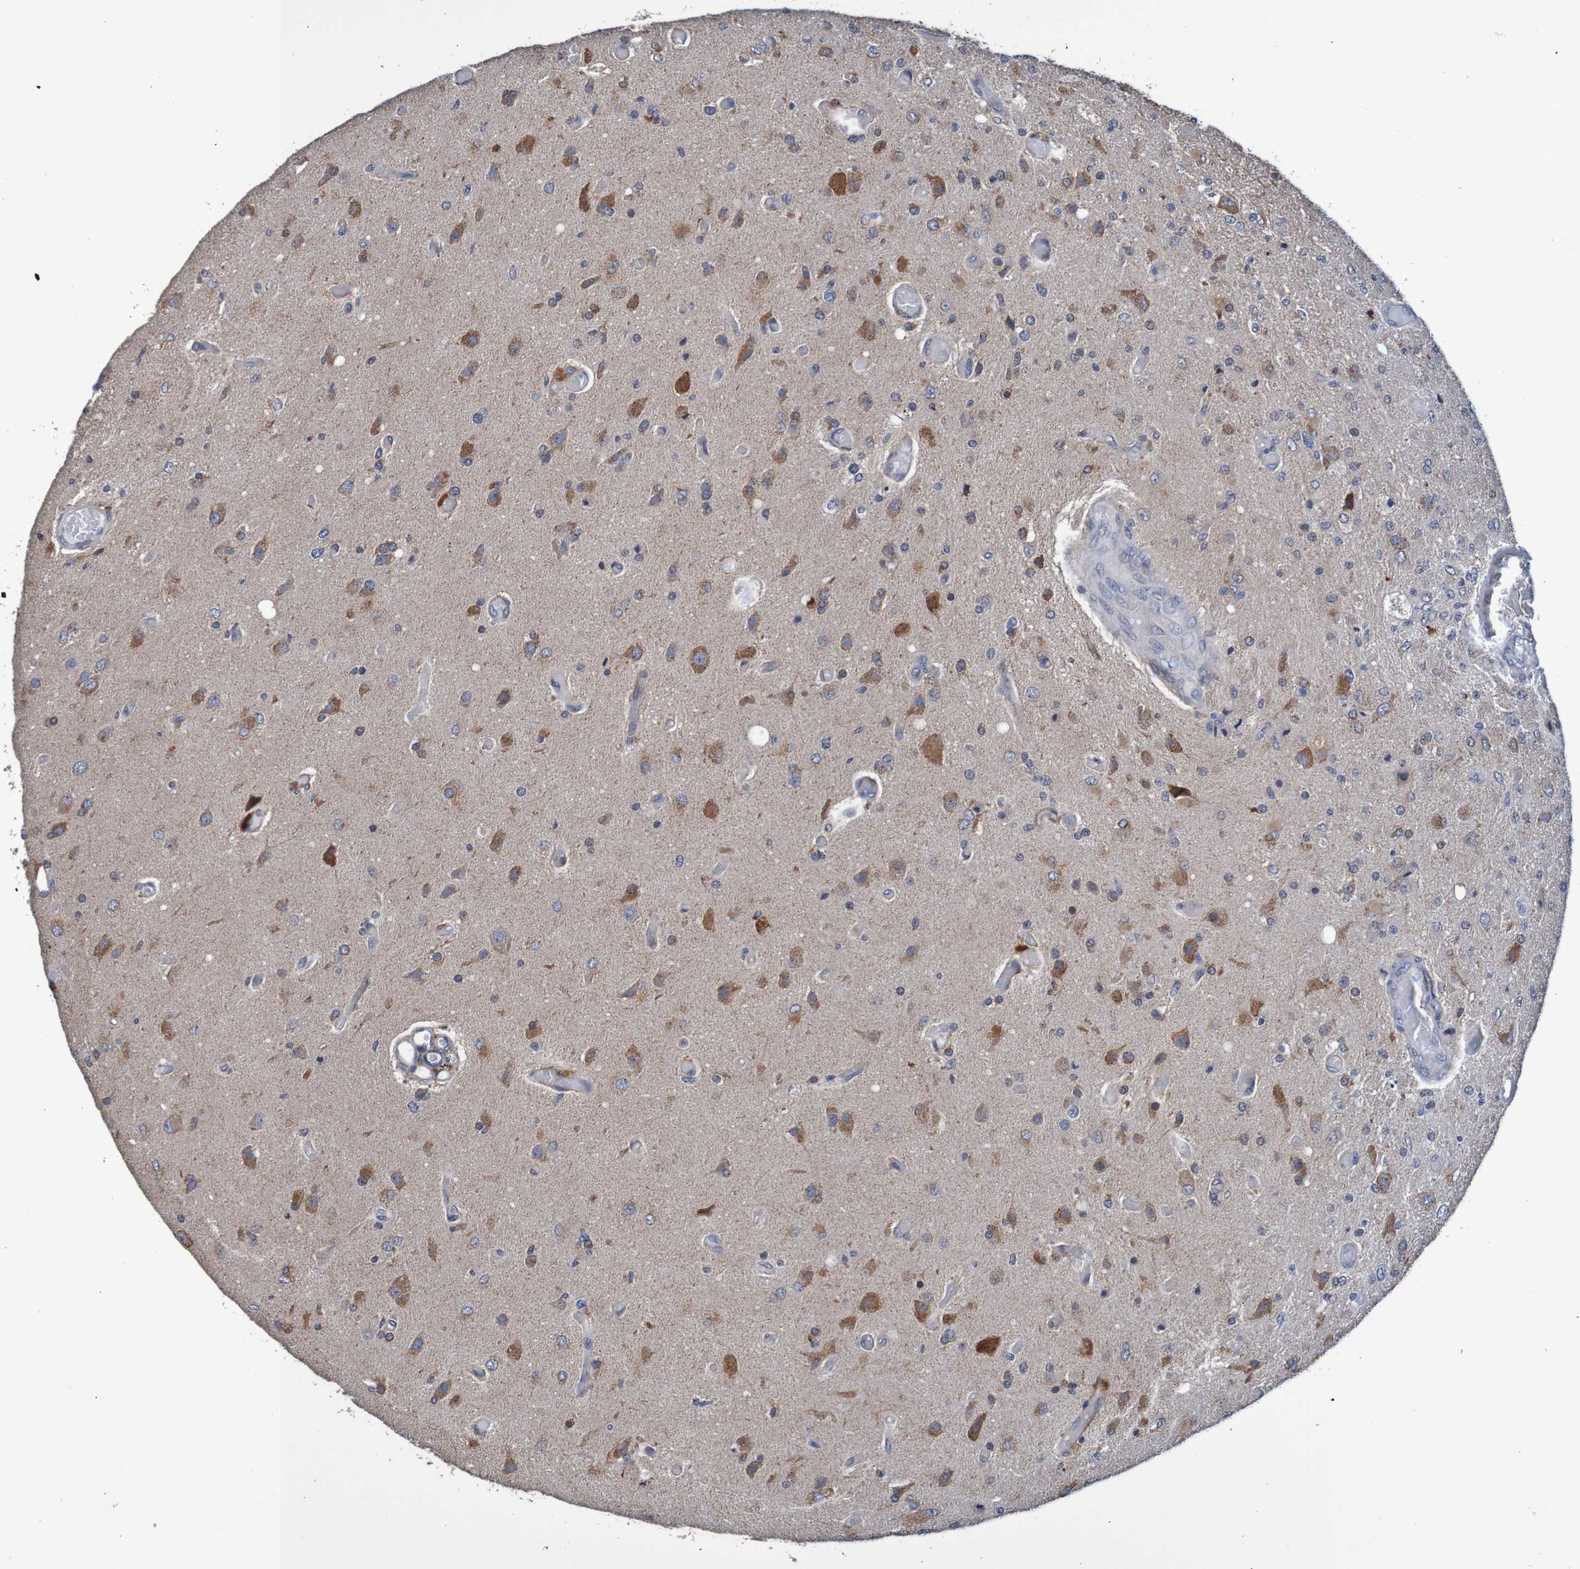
{"staining": {"intensity": "moderate", "quantity": "25%-75%", "location": "cytoplasmic/membranous"}, "tissue": "glioma", "cell_type": "Tumor cells", "image_type": "cancer", "snomed": [{"axis": "morphology", "description": "Normal tissue, NOS"}, {"axis": "morphology", "description": "Glioma, malignant, High grade"}, {"axis": "topography", "description": "Cerebral cortex"}], "caption": "An immunohistochemistry (IHC) photomicrograph of neoplastic tissue is shown. Protein staining in brown highlights moderate cytoplasmic/membranous positivity in glioma within tumor cells.", "gene": "FIBP", "patient": {"sex": "male", "age": 77}}